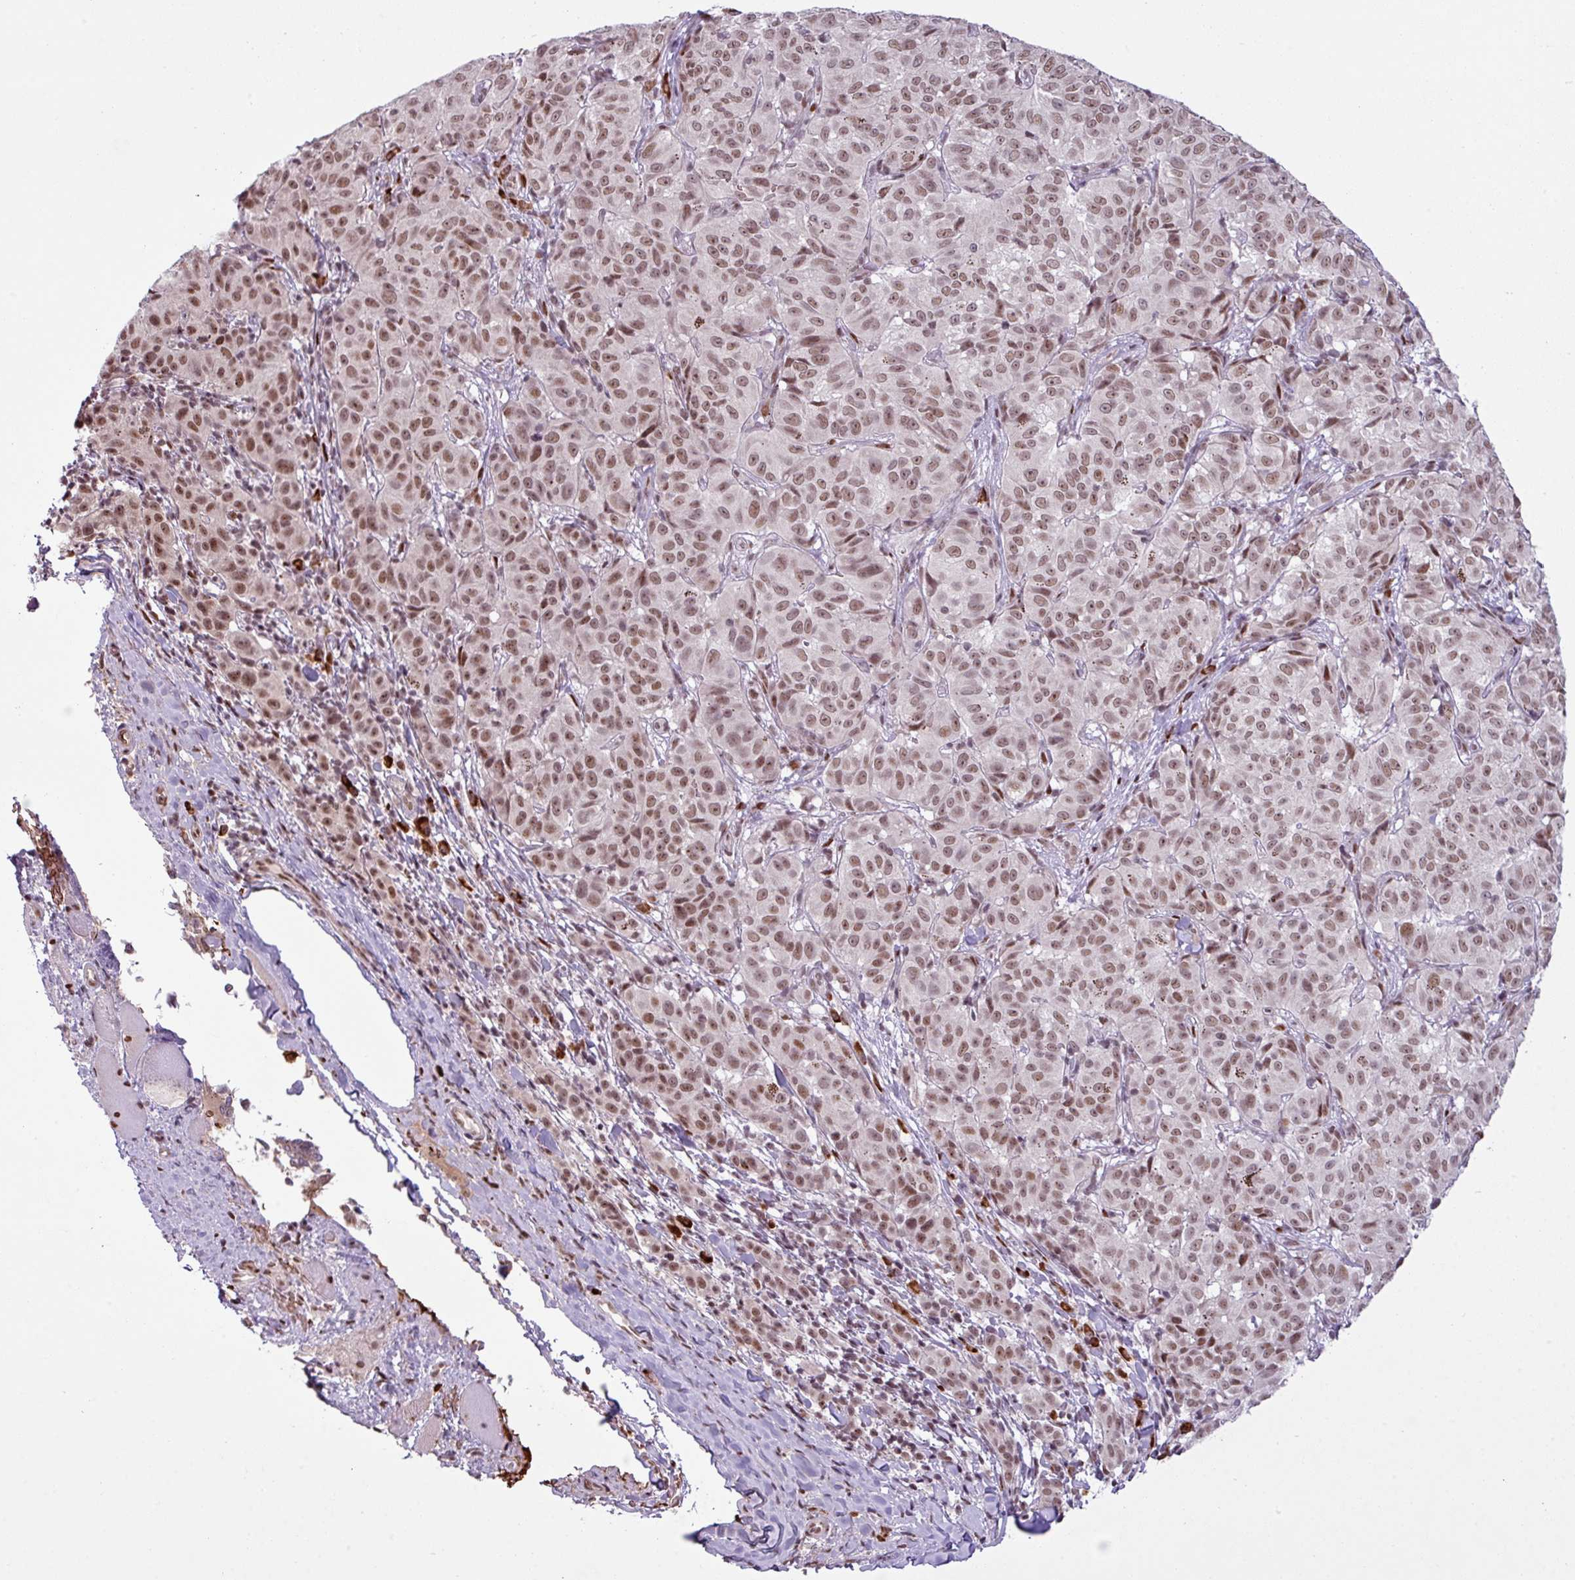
{"staining": {"intensity": "moderate", "quantity": ">75%", "location": "nuclear"}, "tissue": "melanoma", "cell_type": "Tumor cells", "image_type": "cancer", "snomed": [{"axis": "morphology", "description": "Malignant melanoma, NOS"}, {"axis": "topography", "description": "Skin"}], "caption": "IHC staining of melanoma, which shows medium levels of moderate nuclear positivity in about >75% of tumor cells indicating moderate nuclear protein expression. The staining was performed using DAB (brown) for protein detection and nuclei were counterstained in hematoxylin (blue).", "gene": "PRDM5", "patient": {"sex": "female", "age": 72}}